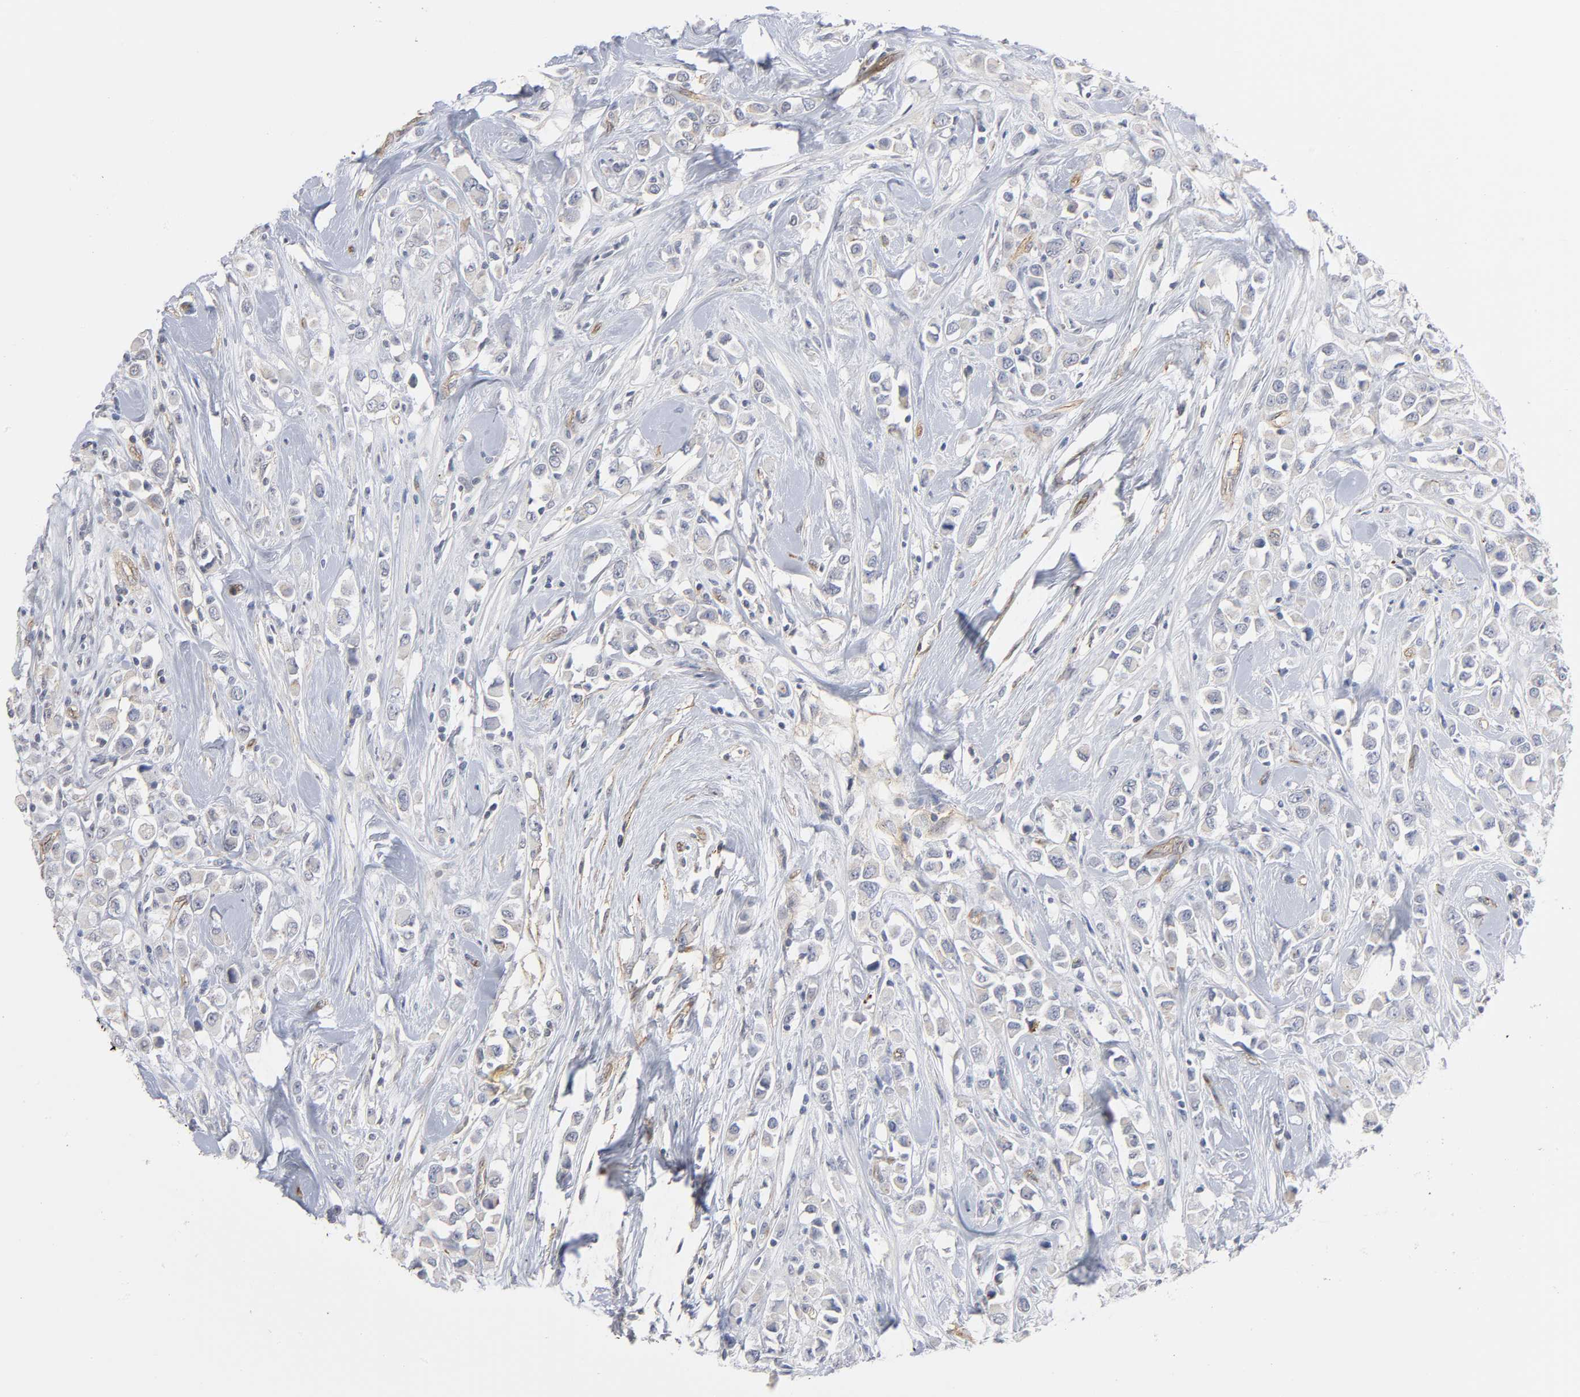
{"staining": {"intensity": "negative", "quantity": "none", "location": "none"}, "tissue": "breast cancer", "cell_type": "Tumor cells", "image_type": "cancer", "snomed": [{"axis": "morphology", "description": "Duct carcinoma"}, {"axis": "topography", "description": "Breast"}], "caption": "This is an IHC image of human breast intraductal carcinoma. There is no expression in tumor cells.", "gene": "SPTAN1", "patient": {"sex": "female", "age": 61}}